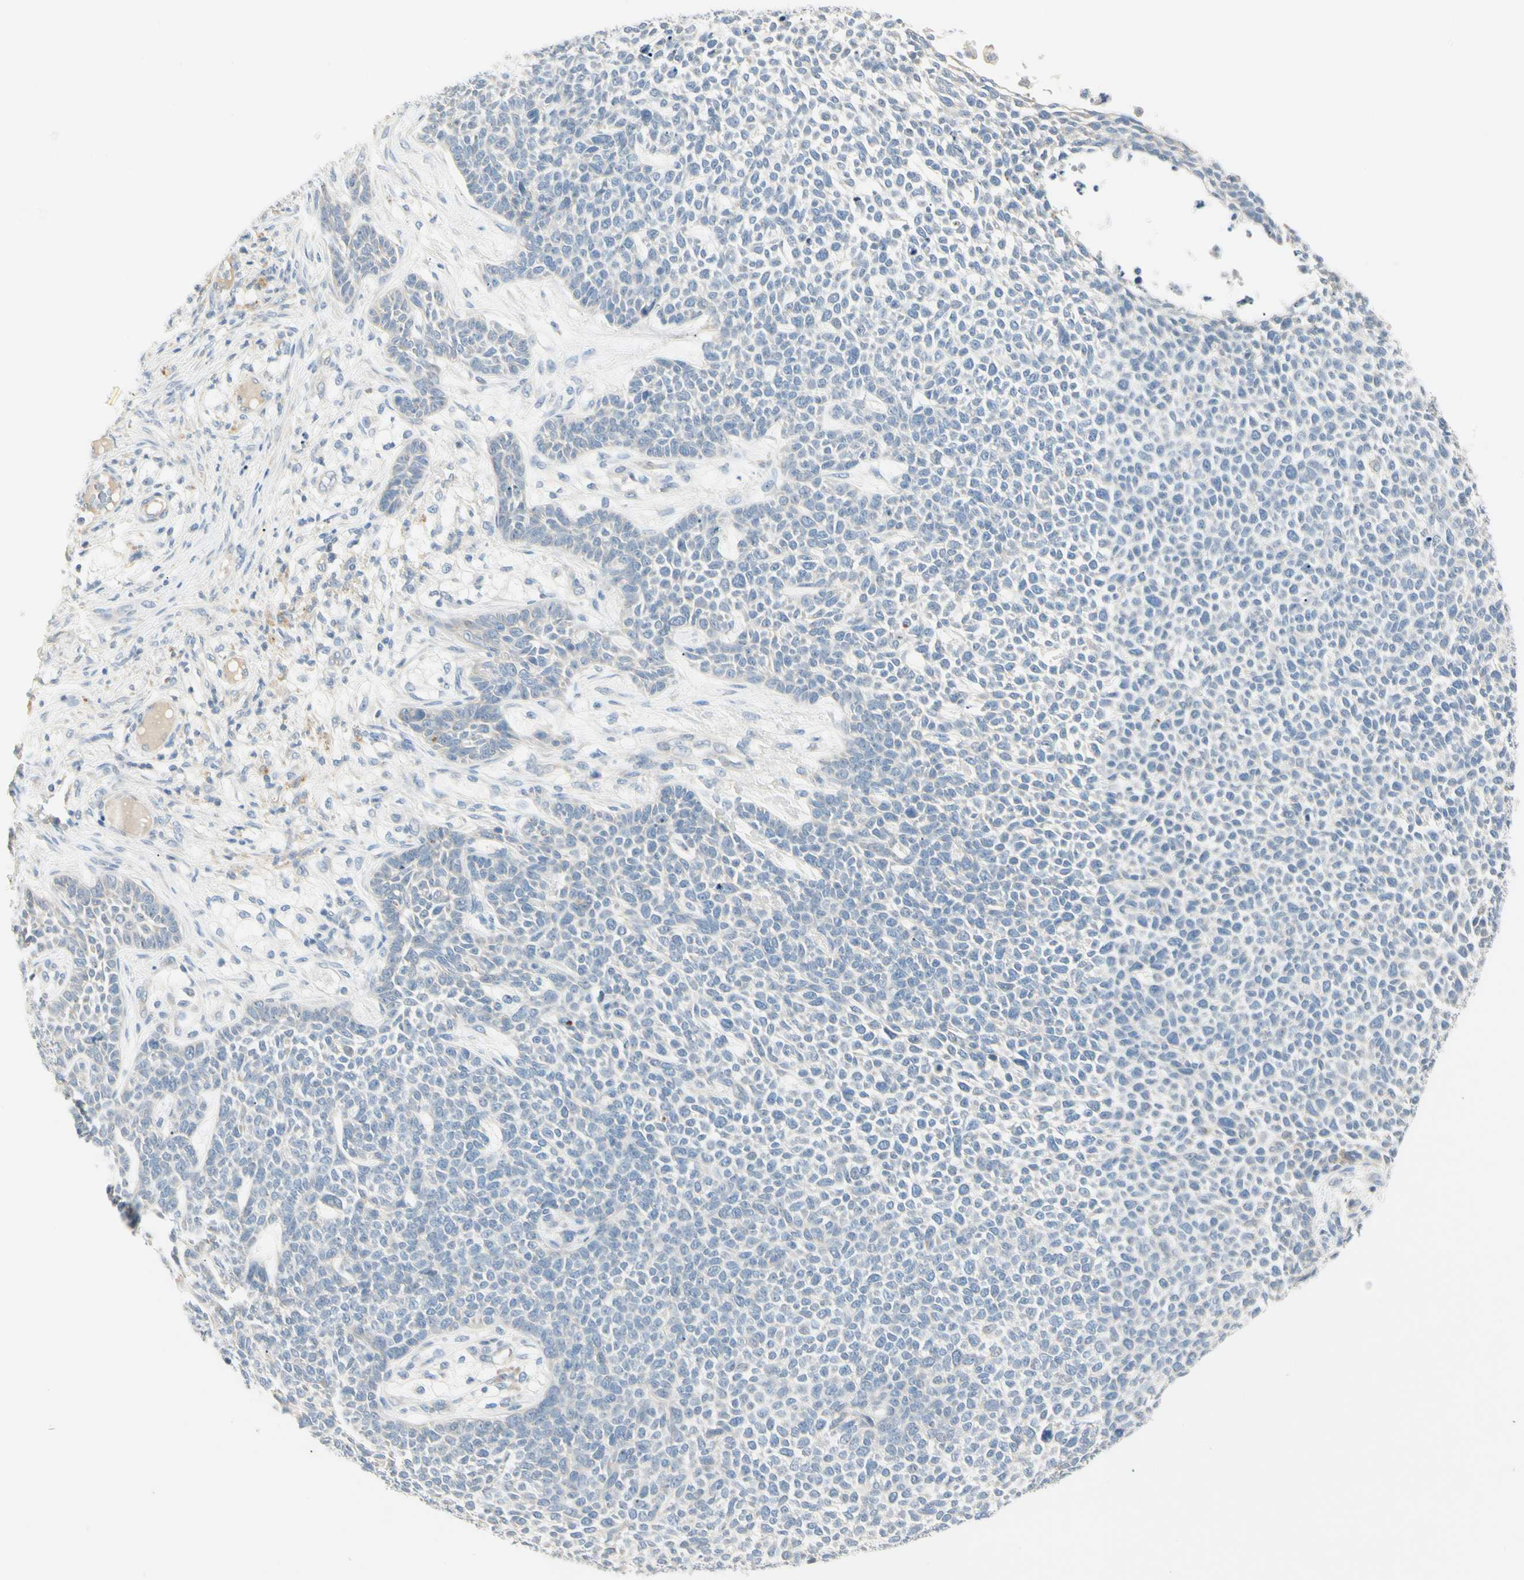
{"staining": {"intensity": "negative", "quantity": "none", "location": "none"}, "tissue": "skin cancer", "cell_type": "Tumor cells", "image_type": "cancer", "snomed": [{"axis": "morphology", "description": "Basal cell carcinoma"}, {"axis": "topography", "description": "Skin"}], "caption": "High magnification brightfield microscopy of skin cancer stained with DAB (3,3'-diaminobenzidine) (brown) and counterstained with hematoxylin (blue): tumor cells show no significant expression.", "gene": "ALDH18A1", "patient": {"sex": "female", "age": 84}}